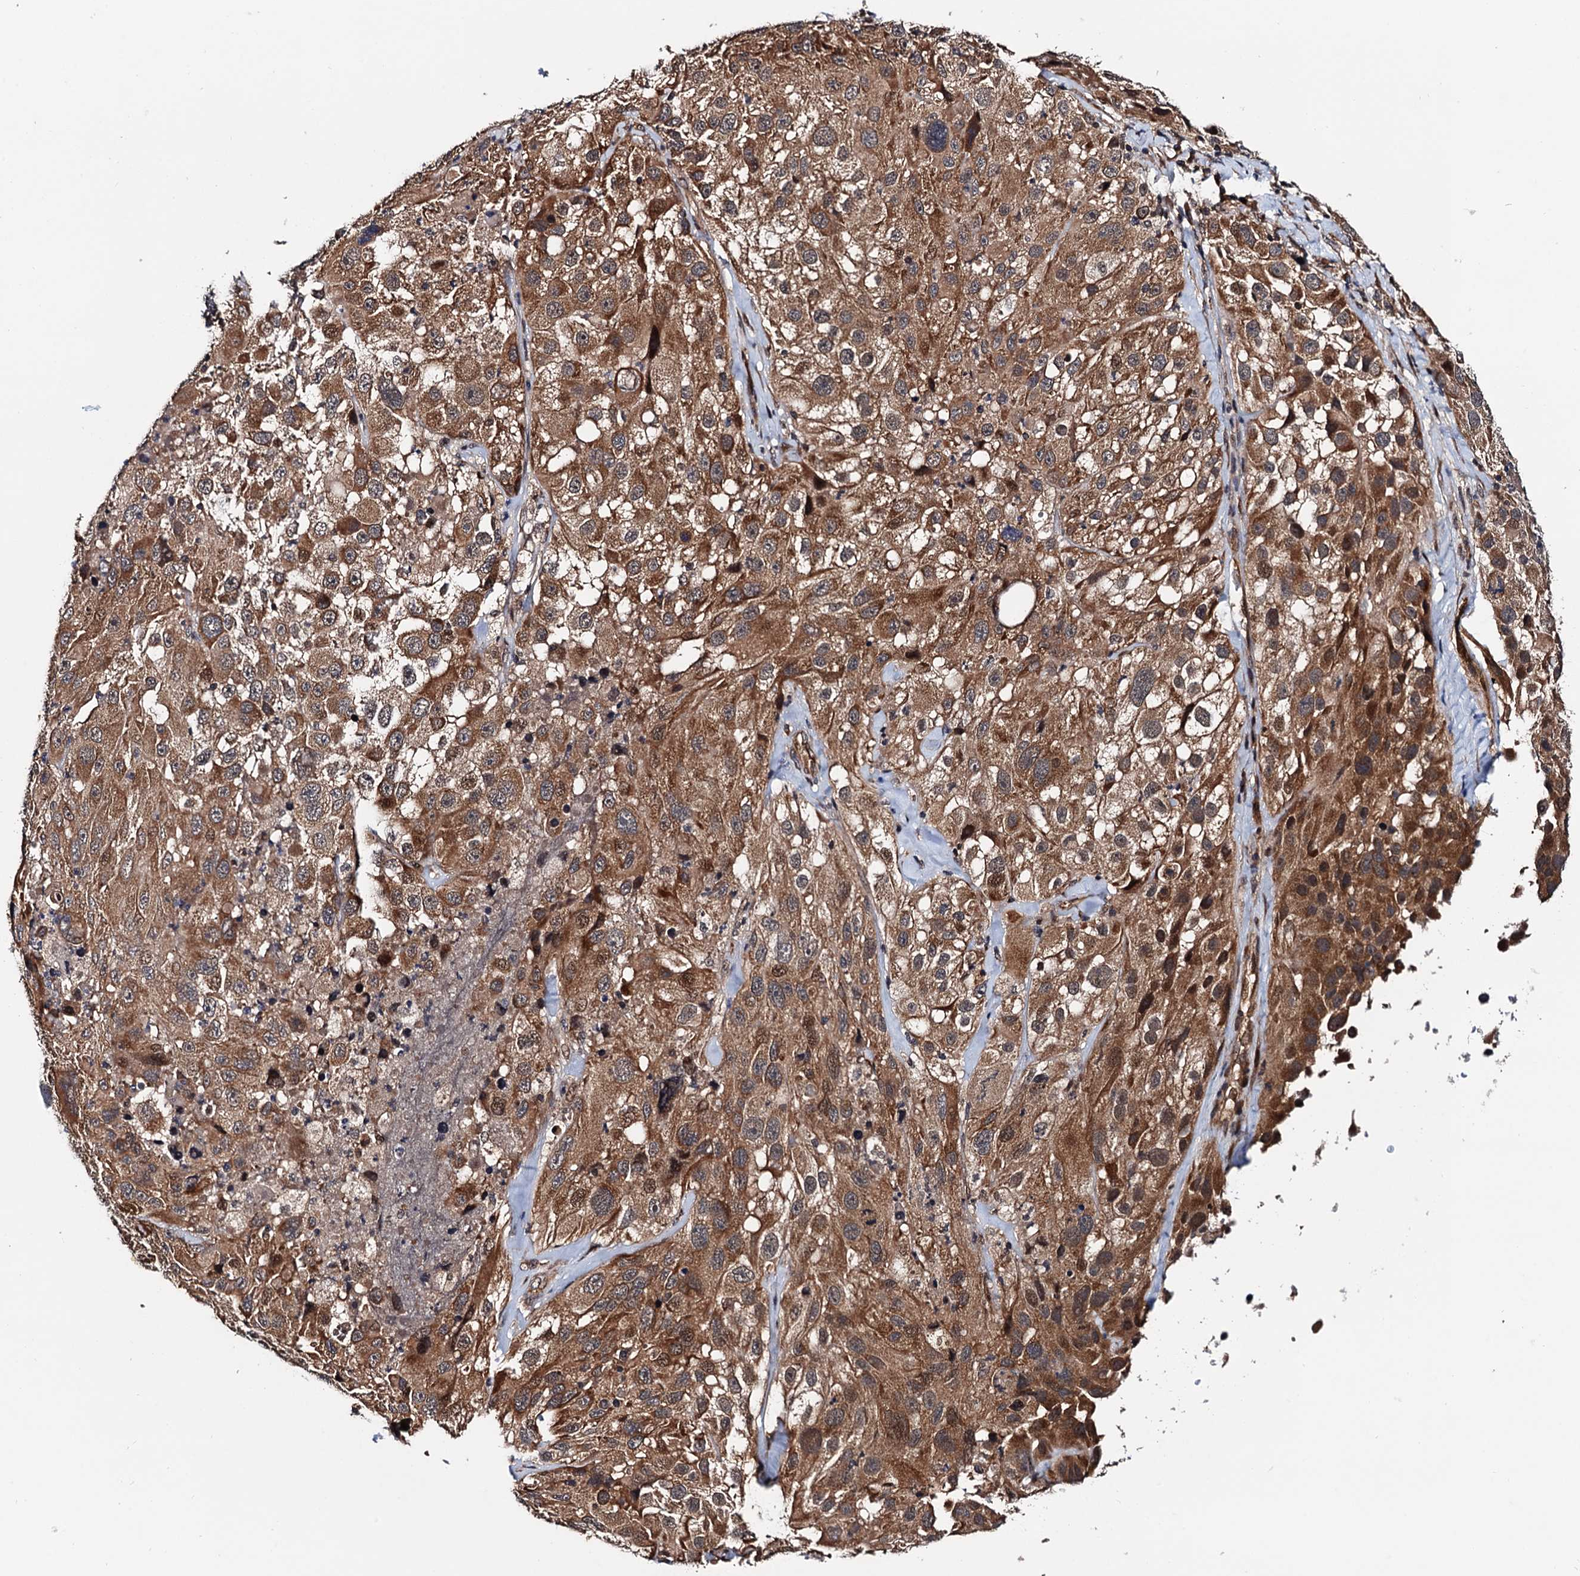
{"staining": {"intensity": "moderate", "quantity": ">75%", "location": "cytoplasmic/membranous,nuclear"}, "tissue": "melanoma", "cell_type": "Tumor cells", "image_type": "cancer", "snomed": [{"axis": "morphology", "description": "Malignant melanoma, Metastatic site"}, {"axis": "topography", "description": "Lymph node"}], "caption": "A photomicrograph of melanoma stained for a protein shows moderate cytoplasmic/membranous and nuclear brown staining in tumor cells. Using DAB (brown) and hematoxylin (blue) stains, captured at high magnification using brightfield microscopy.", "gene": "NAA16", "patient": {"sex": "male", "age": 62}}